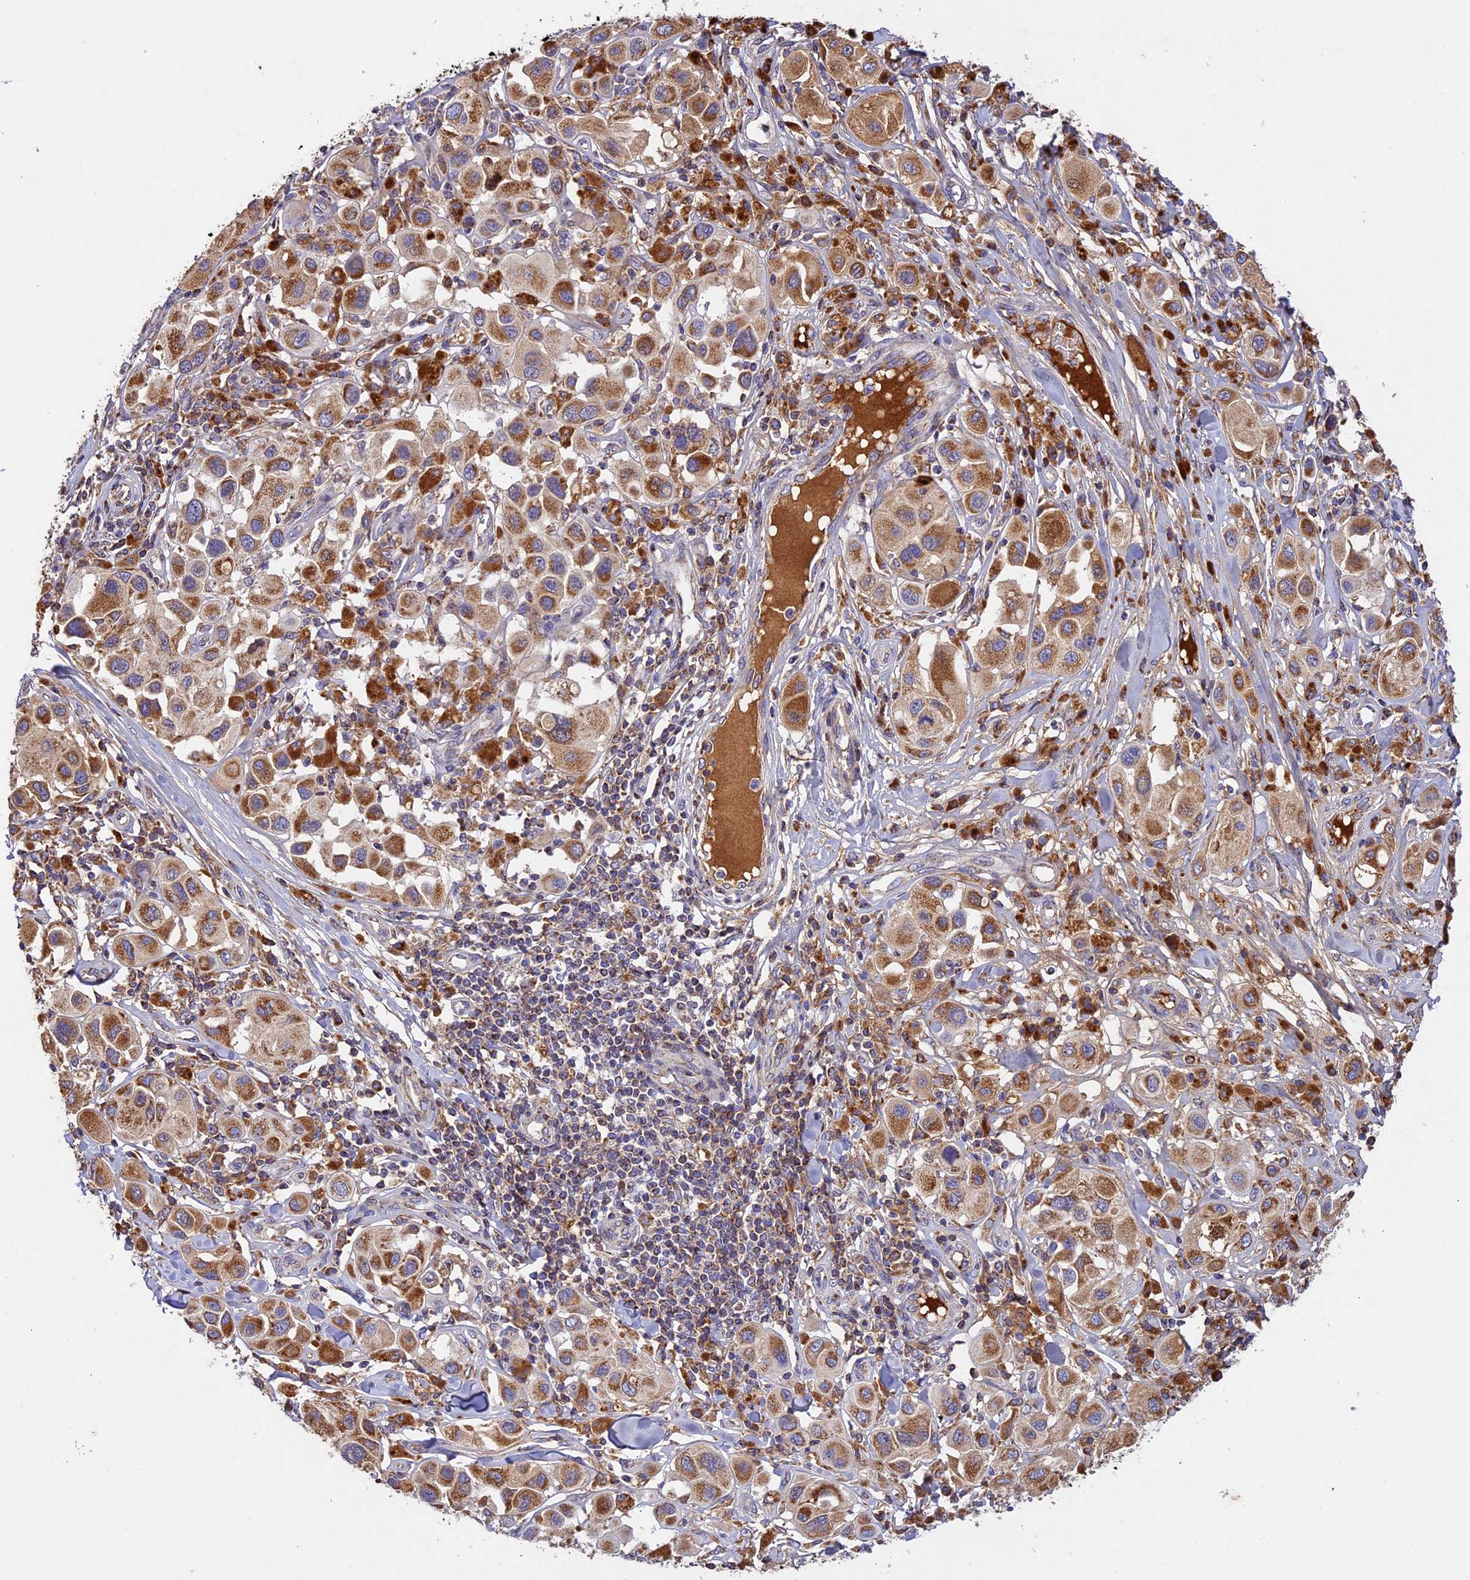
{"staining": {"intensity": "moderate", "quantity": ">75%", "location": "cytoplasmic/membranous"}, "tissue": "melanoma", "cell_type": "Tumor cells", "image_type": "cancer", "snomed": [{"axis": "morphology", "description": "Malignant melanoma, Metastatic site"}, {"axis": "topography", "description": "Skin"}], "caption": "The image displays immunohistochemical staining of malignant melanoma (metastatic site). There is moderate cytoplasmic/membranous positivity is seen in approximately >75% of tumor cells. (Brightfield microscopy of DAB IHC at high magnification).", "gene": "OCEL1", "patient": {"sex": "male", "age": 41}}